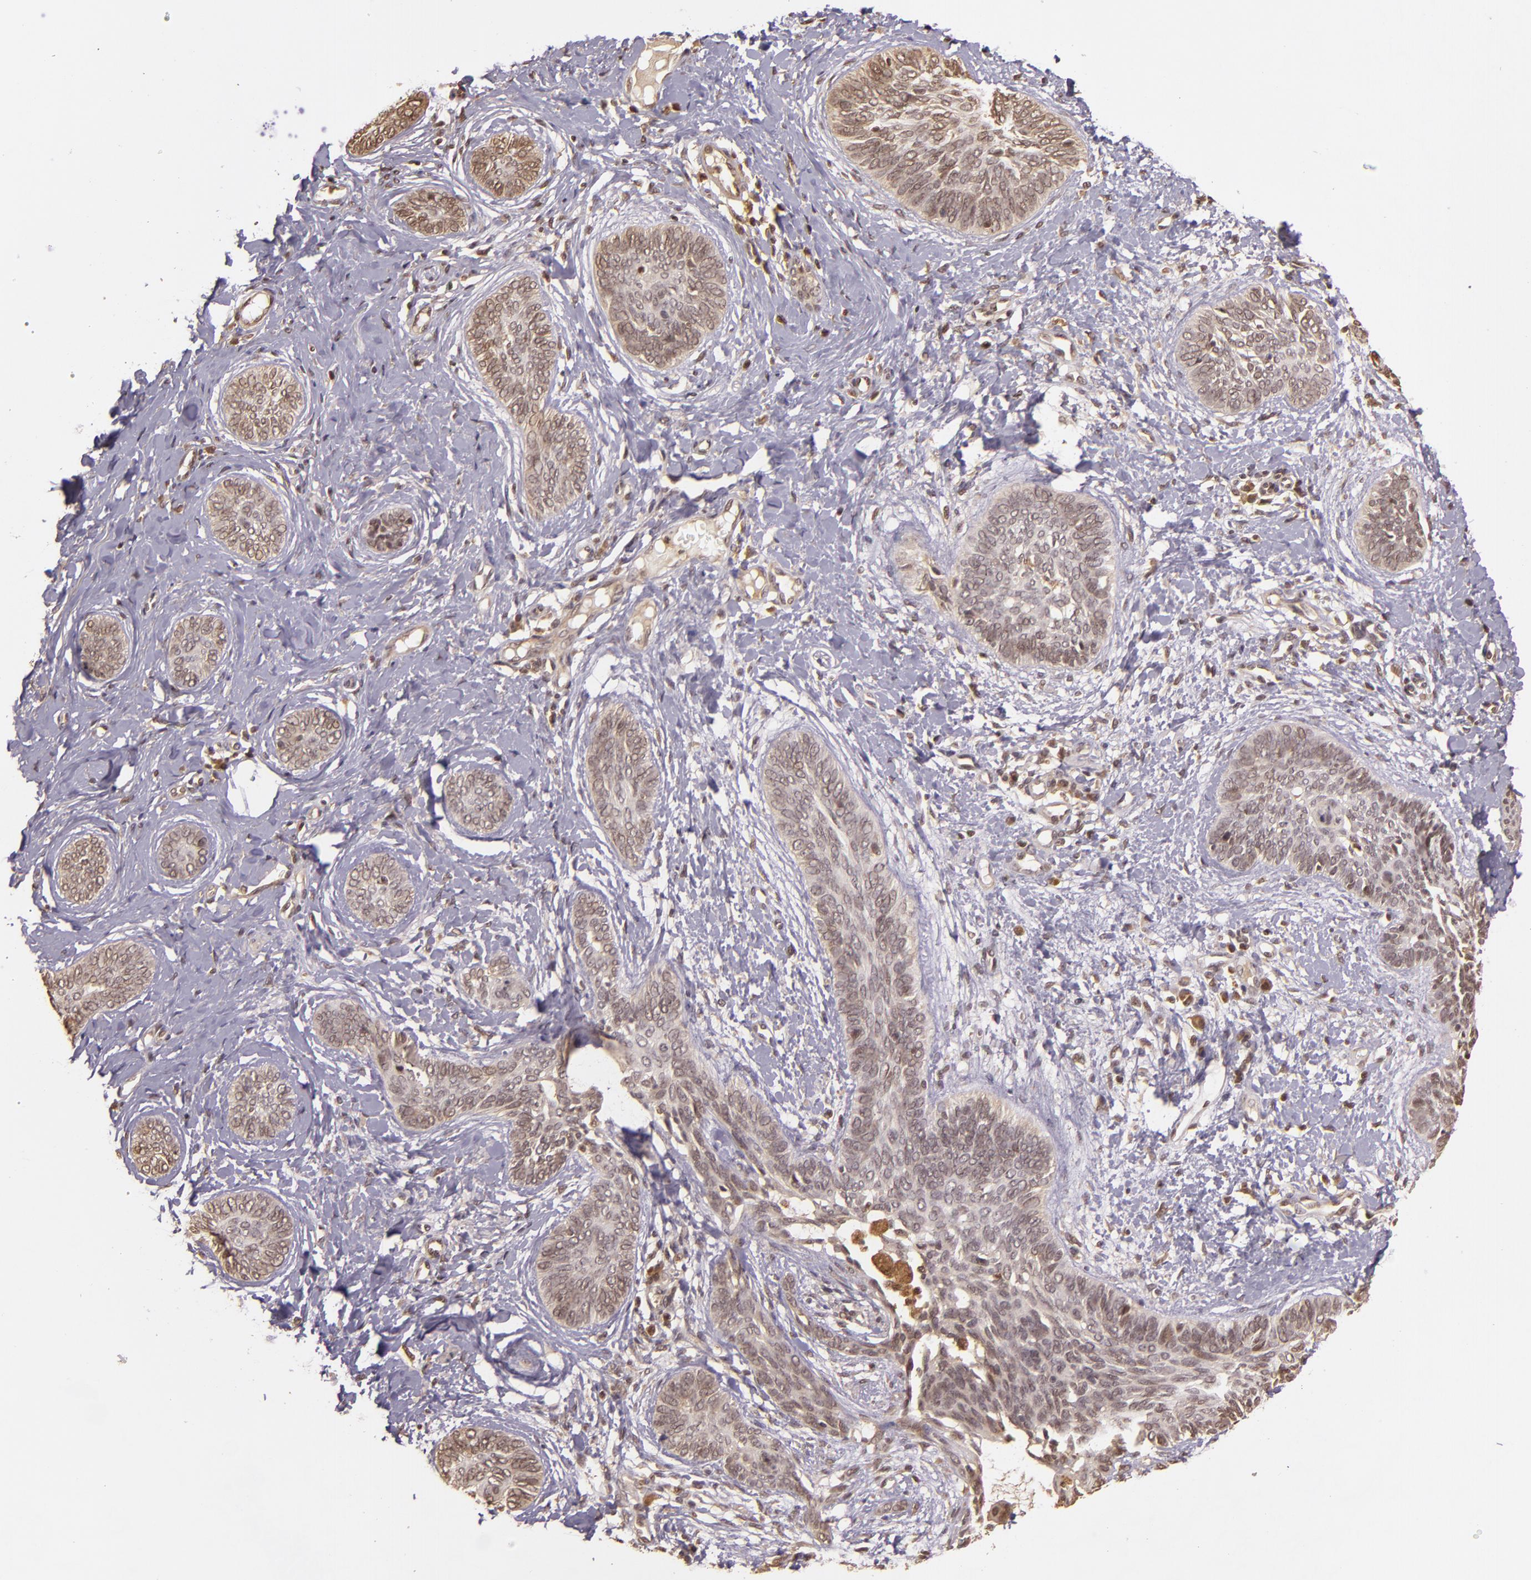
{"staining": {"intensity": "weak", "quantity": "25%-75%", "location": "nuclear"}, "tissue": "skin cancer", "cell_type": "Tumor cells", "image_type": "cancer", "snomed": [{"axis": "morphology", "description": "Basal cell carcinoma"}, {"axis": "topography", "description": "Skin"}], "caption": "This is an image of IHC staining of basal cell carcinoma (skin), which shows weak expression in the nuclear of tumor cells.", "gene": "TXNRD2", "patient": {"sex": "female", "age": 81}}